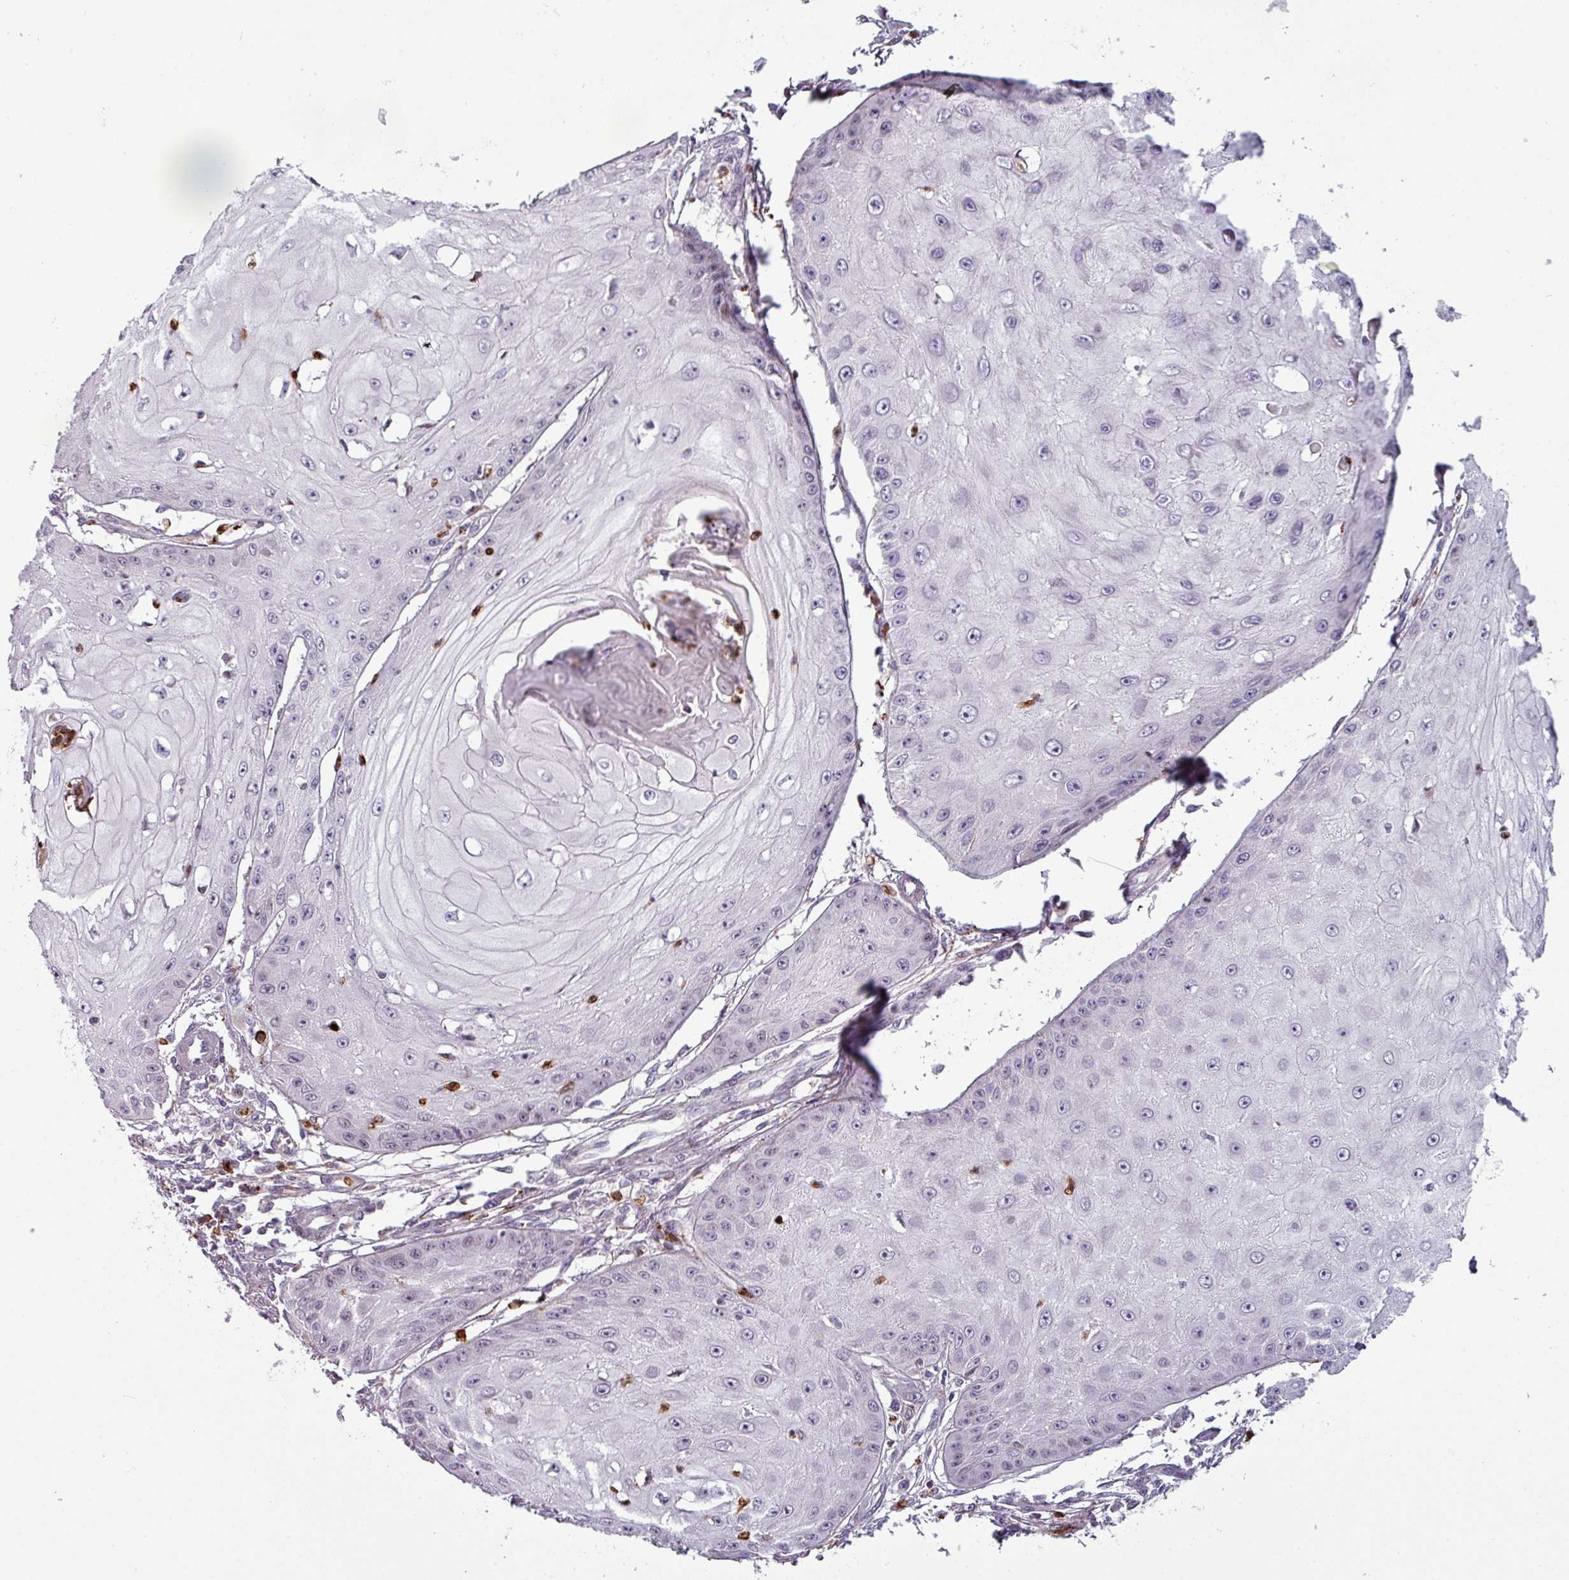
{"staining": {"intensity": "negative", "quantity": "none", "location": "none"}, "tissue": "skin cancer", "cell_type": "Tumor cells", "image_type": "cancer", "snomed": [{"axis": "morphology", "description": "Squamous cell carcinoma, NOS"}, {"axis": "topography", "description": "Skin"}], "caption": "This is an IHC image of human skin cancer. There is no staining in tumor cells.", "gene": "TMEFF1", "patient": {"sex": "male", "age": 70}}